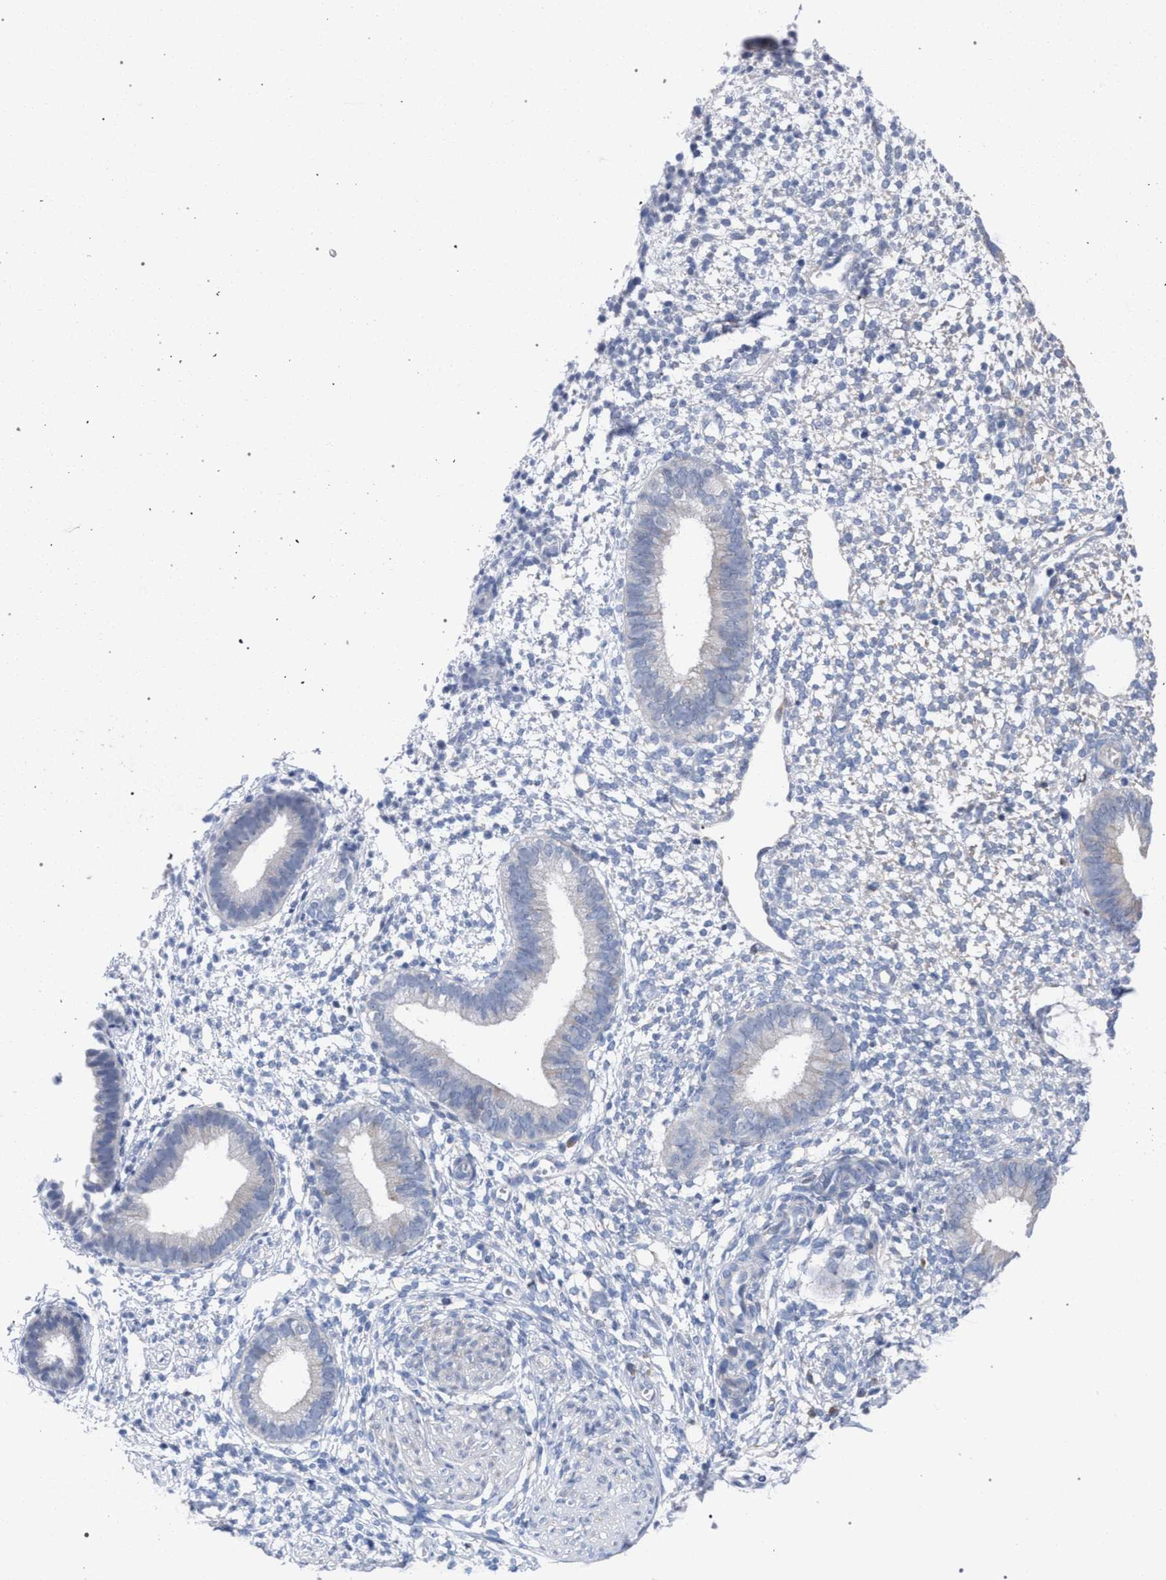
{"staining": {"intensity": "negative", "quantity": "none", "location": "none"}, "tissue": "endometrium", "cell_type": "Cells in endometrial stroma", "image_type": "normal", "snomed": [{"axis": "morphology", "description": "Normal tissue, NOS"}, {"axis": "topography", "description": "Endometrium"}], "caption": "IHC micrograph of benign endometrium: human endometrium stained with DAB displays no significant protein positivity in cells in endometrial stroma. The staining is performed using DAB (3,3'-diaminobenzidine) brown chromogen with nuclei counter-stained in using hematoxylin.", "gene": "FHOD3", "patient": {"sex": "female", "age": 46}}